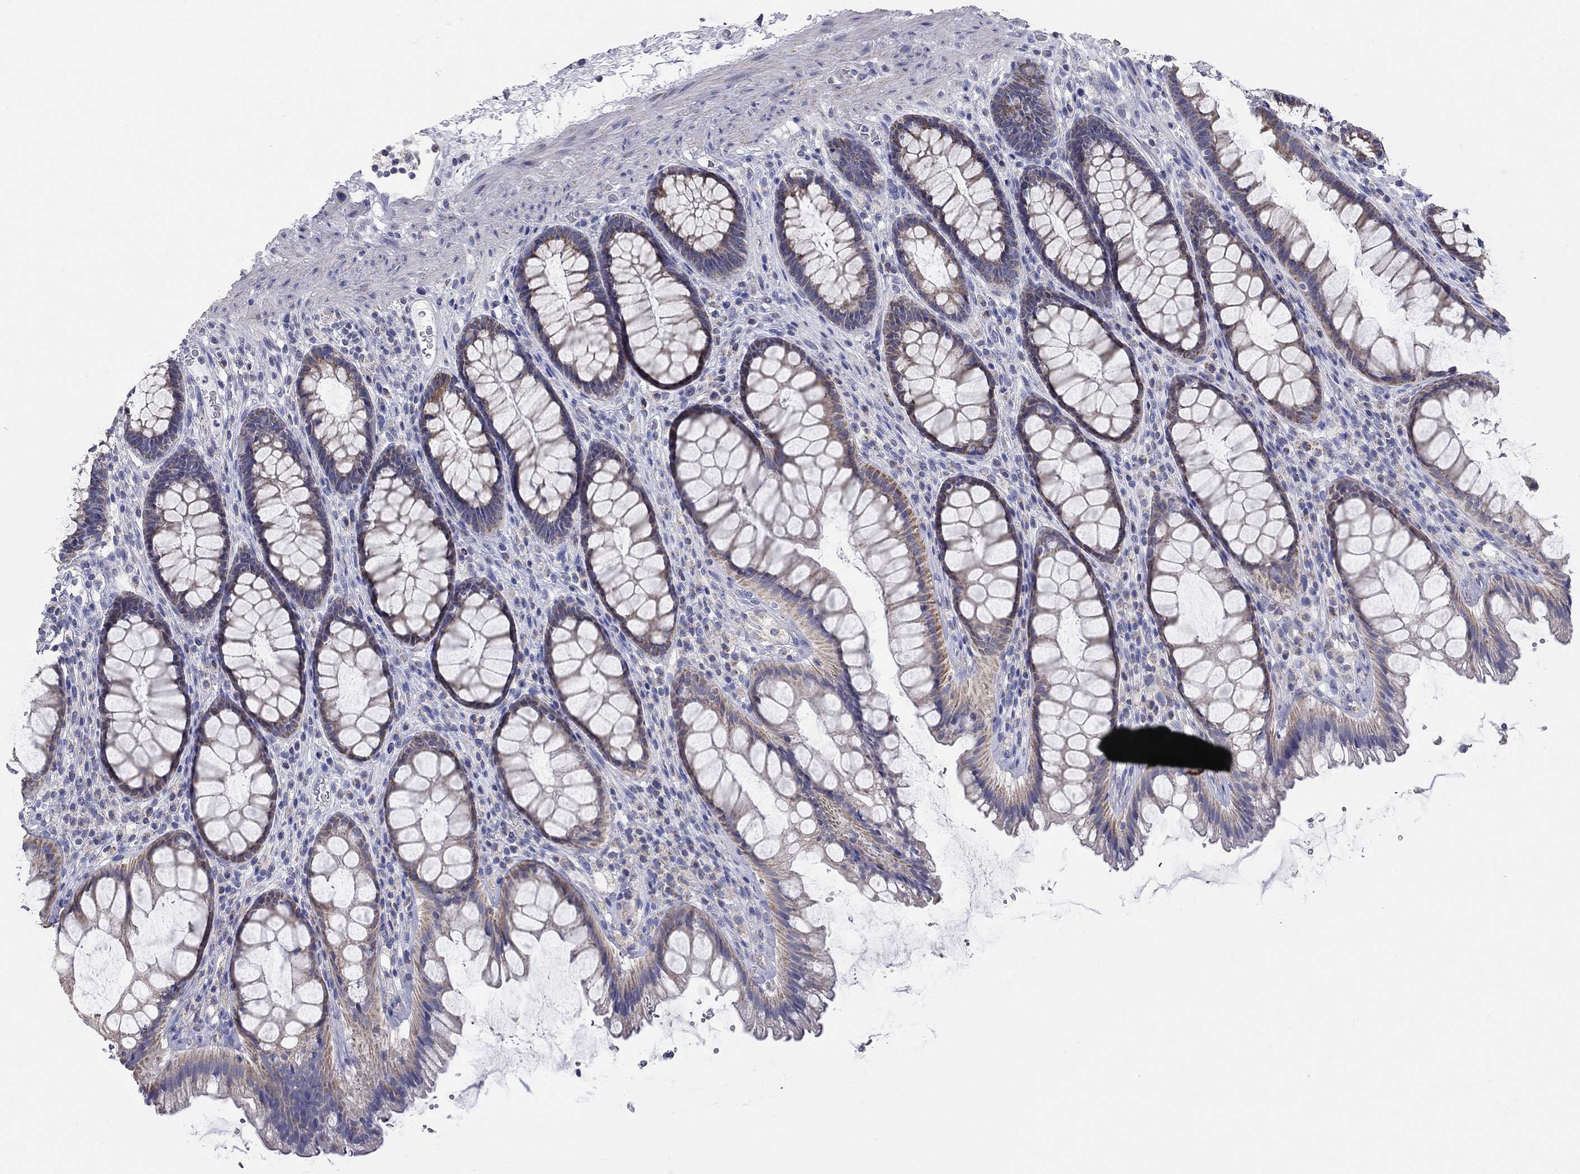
{"staining": {"intensity": "strong", "quantity": "<25%", "location": "cytoplasmic/membranous"}, "tissue": "rectum", "cell_type": "Glandular cells", "image_type": "normal", "snomed": [{"axis": "morphology", "description": "Normal tissue, NOS"}, {"axis": "topography", "description": "Rectum"}], "caption": "IHC of unremarkable human rectum shows medium levels of strong cytoplasmic/membranous expression in approximately <25% of glandular cells. (DAB IHC, brown staining for protein, blue staining for nuclei).", "gene": "CFAP161", "patient": {"sex": "male", "age": 72}}